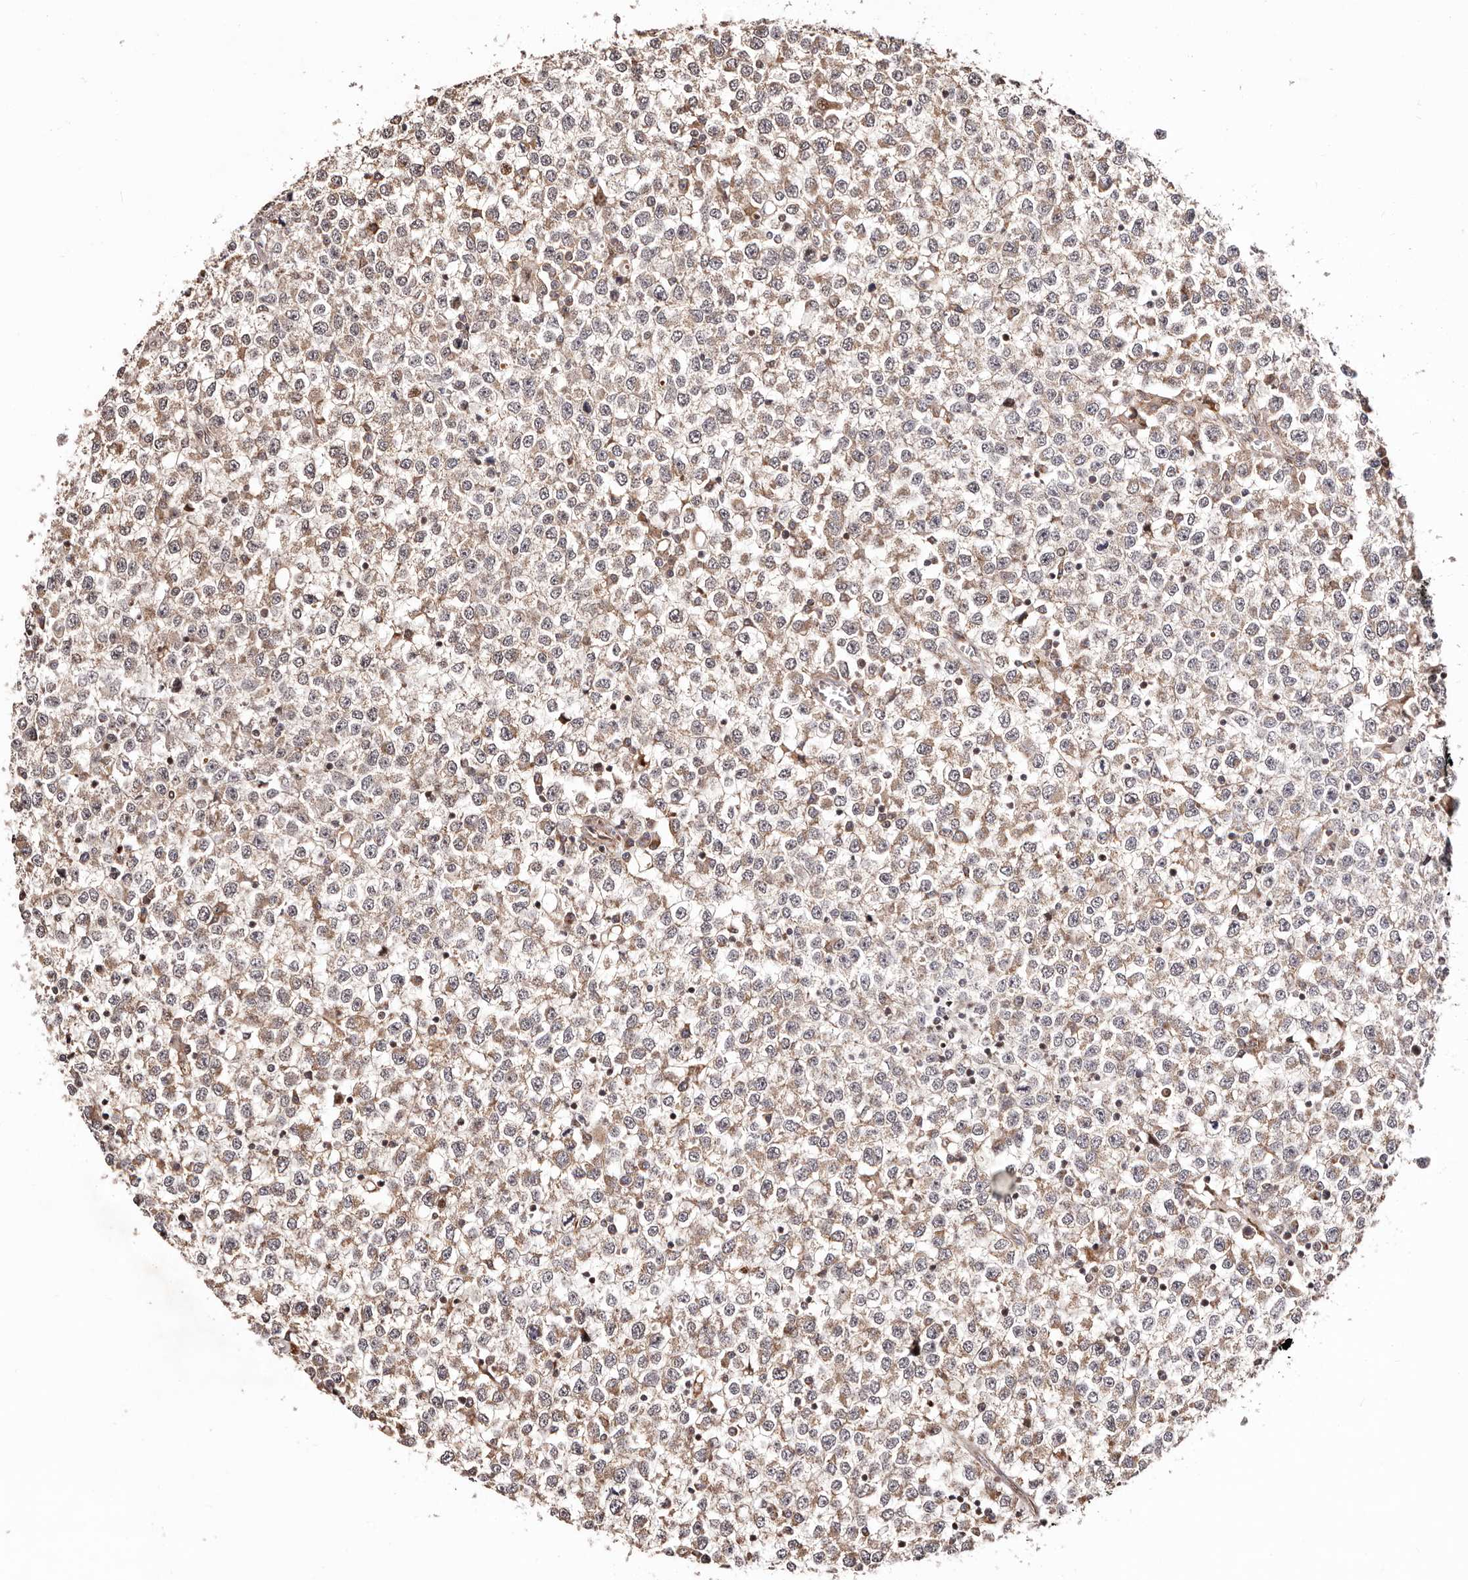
{"staining": {"intensity": "weak", "quantity": ">75%", "location": "cytoplasmic/membranous"}, "tissue": "testis cancer", "cell_type": "Tumor cells", "image_type": "cancer", "snomed": [{"axis": "morphology", "description": "Seminoma, NOS"}, {"axis": "topography", "description": "Testis"}], "caption": "Tumor cells demonstrate weak cytoplasmic/membranous expression in approximately >75% of cells in testis cancer (seminoma).", "gene": "HIVEP3", "patient": {"sex": "male", "age": 65}}